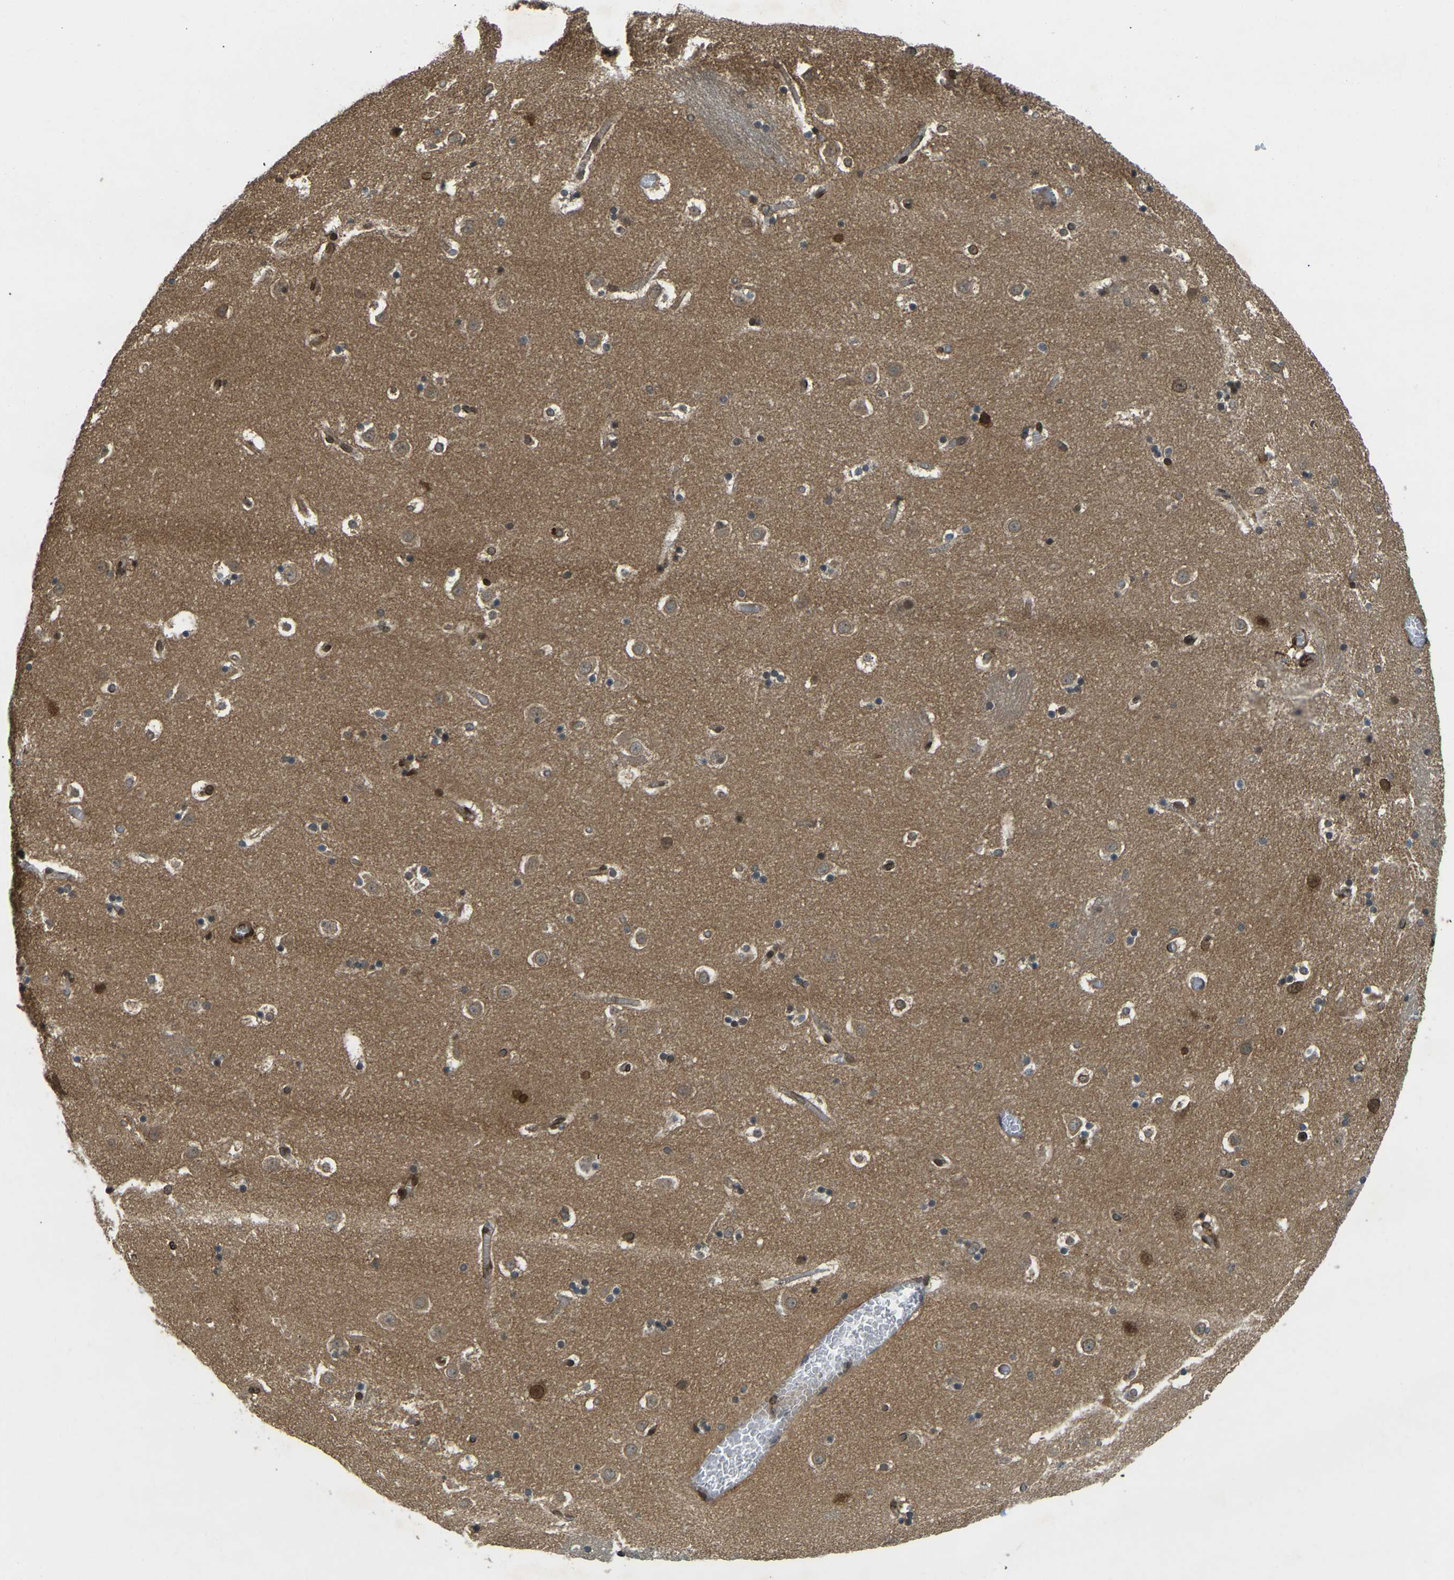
{"staining": {"intensity": "weak", "quantity": "25%-75%", "location": "cytoplasmic/membranous"}, "tissue": "caudate", "cell_type": "Glial cells", "image_type": "normal", "snomed": [{"axis": "morphology", "description": "Normal tissue, NOS"}, {"axis": "topography", "description": "Lateral ventricle wall"}], "caption": "Normal caudate displays weak cytoplasmic/membranous positivity in approximately 25%-75% of glial cells, visualized by immunohistochemistry.", "gene": "SYNE1", "patient": {"sex": "male", "age": 45}}